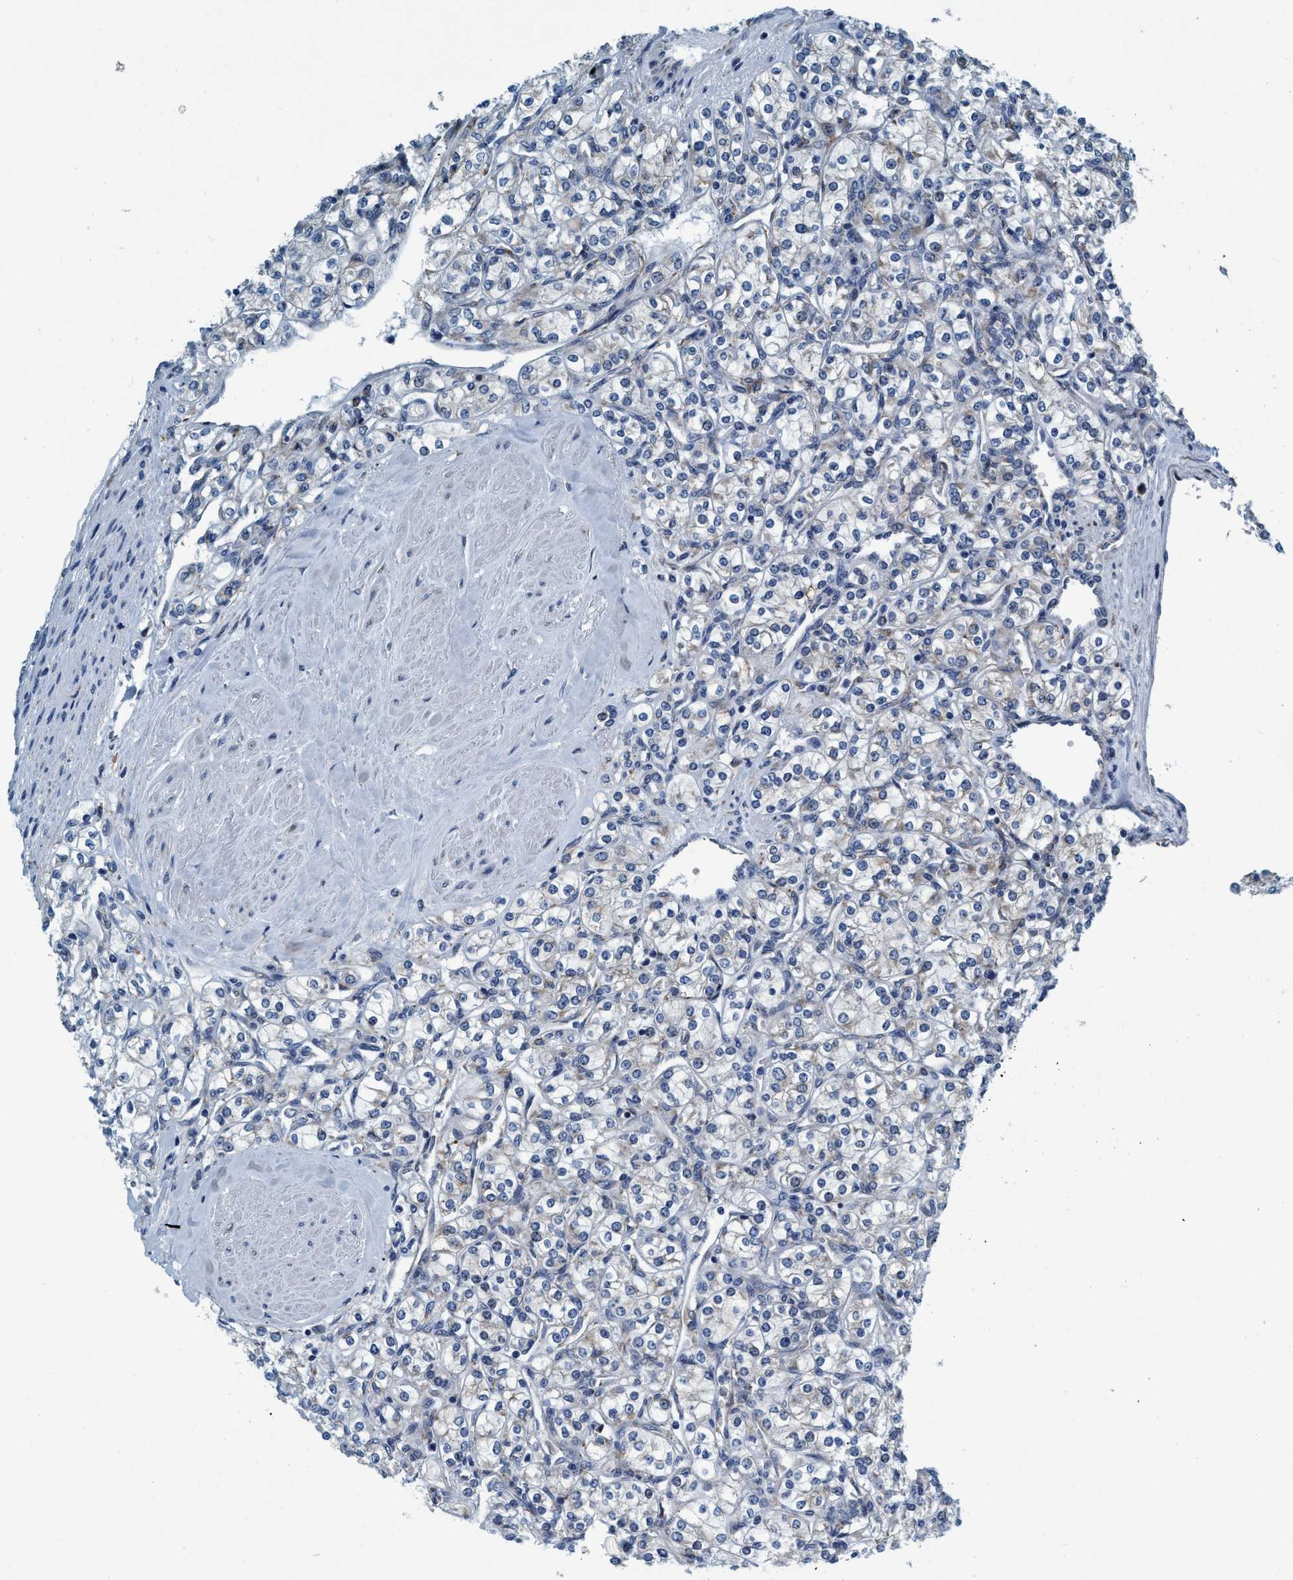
{"staining": {"intensity": "negative", "quantity": "none", "location": "none"}, "tissue": "renal cancer", "cell_type": "Tumor cells", "image_type": "cancer", "snomed": [{"axis": "morphology", "description": "Adenocarcinoma, NOS"}, {"axis": "topography", "description": "Kidney"}], "caption": "The photomicrograph demonstrates no staining of tumor cells in renal cancer (adenocarcinoma). Nuclei are stained in blue.", "gene": "ARMC9", "patient": {"sex": "male", "age": 77}}